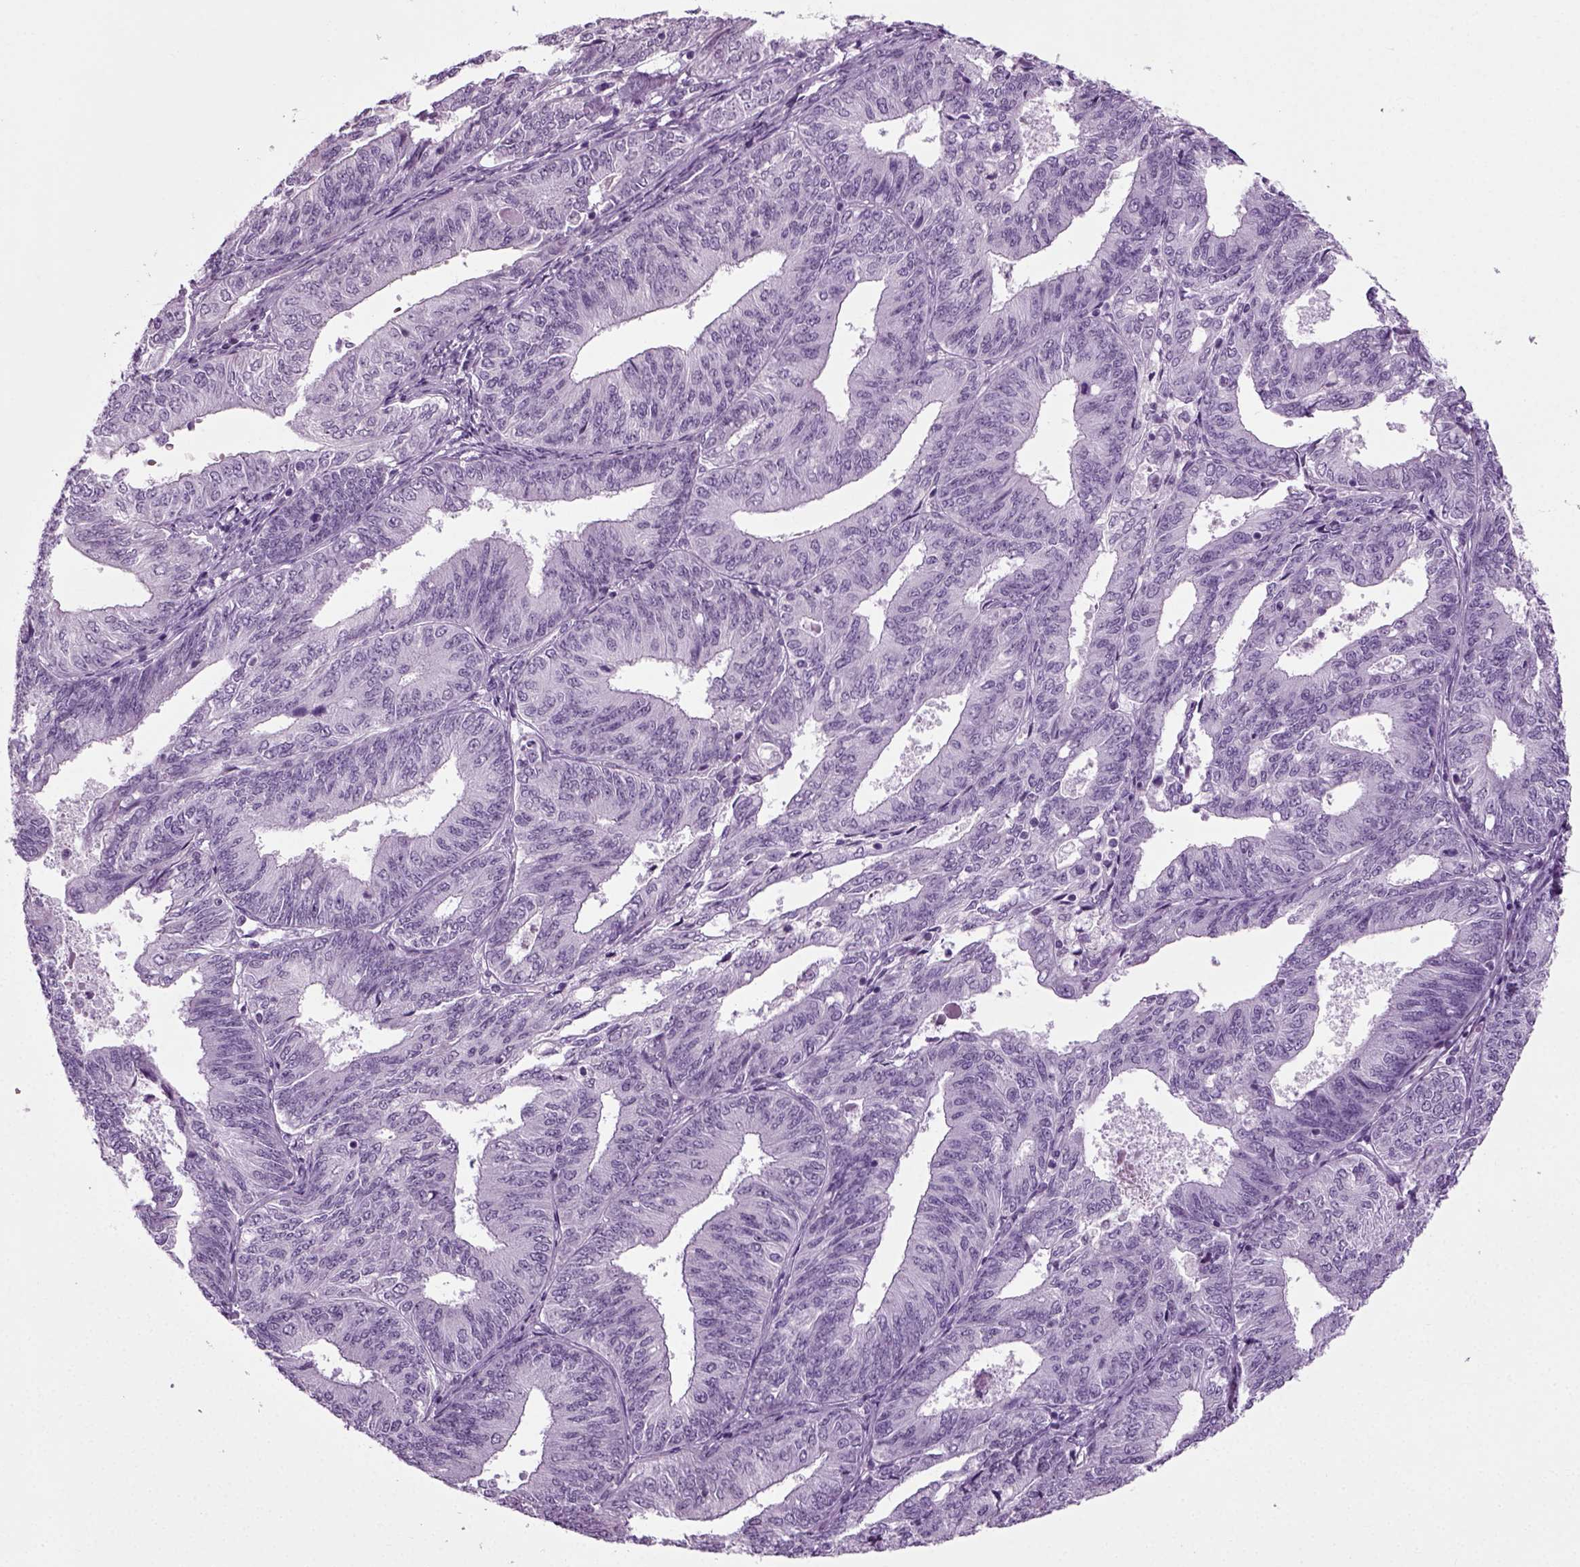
{"staining": {"intensity": "negative", "quantity": "none", "location": "none"}, "tissue": "endometrial cancer", "cell_type": "Tumor cells", "image_type": "cancer", "snomed": [{"axis": "morphology", "description": "Adenocarcinoma, NOS"}, {"axis": "topography", "description": "Endometrium"}], "caption": "Immunohistochemical staining of endometrial cancer (adenocarcinoma) demonstrates no significant staining in tumor cells.", "gene": "ZC2HC1C", "patient": {"sex": "female", "age": 58}}